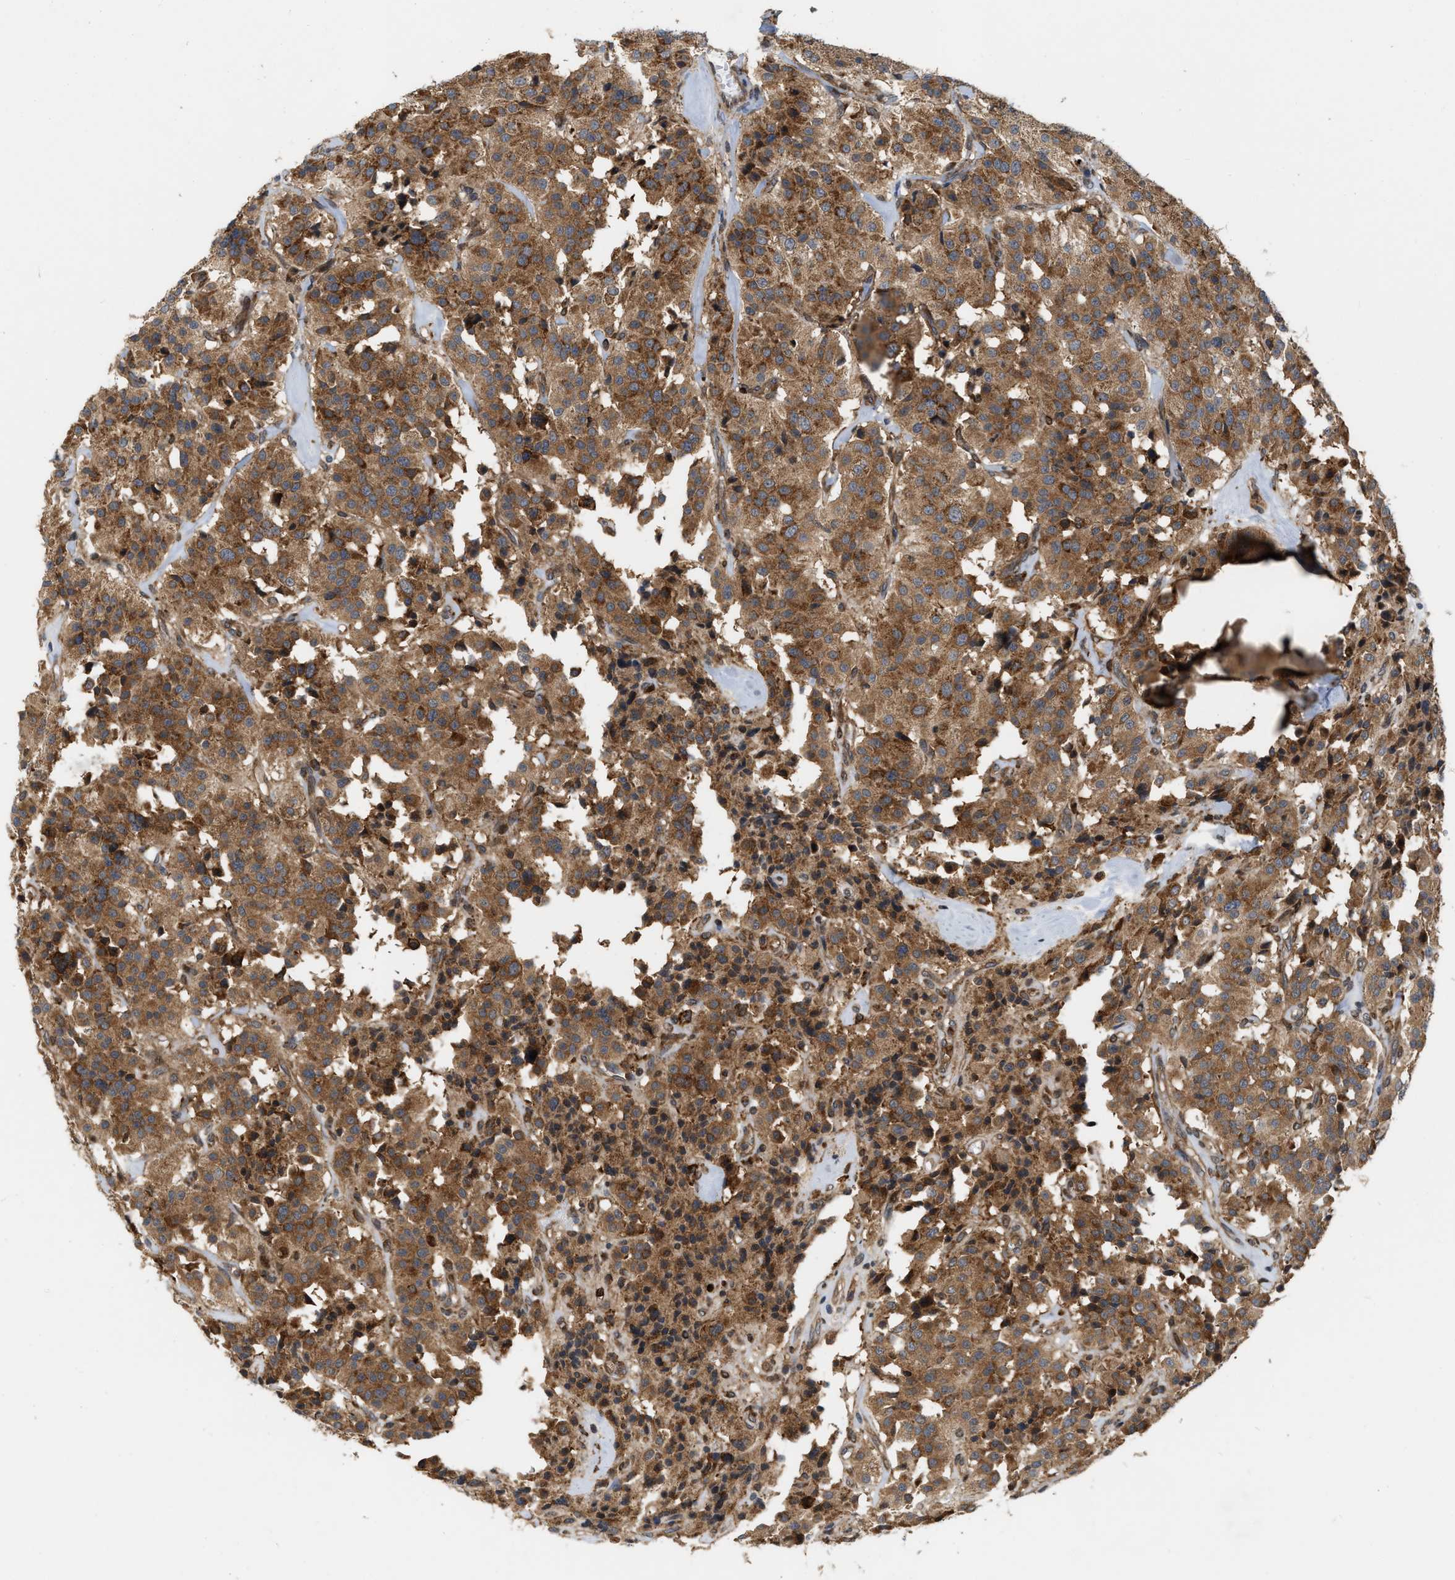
{"staining": {"intensity": "strong", "quantity": ">75%", "location": "cytoplasmic/membranous"}, "tissue": "carcinoid", "cell_type": "Tumor cells", "image_type": "cancer", "snomed": [{"axis": "morphology", "description": "Carcinoid, malignant, NOS"}, {"axis": "topography", "description": "Lung"}], "caption": "High-magnification brightfield microscopy of carcinoid stained with DAB (3,3'-diaminobenzidine) (brown) and counterstained with hematoxylin (blue). tumor cells exhibit strong cytoplasmic/membranous expression is identified in approximately>75% of cells.", "gene": "IQCE", "patient": {"sex": "male", "age": 30}}